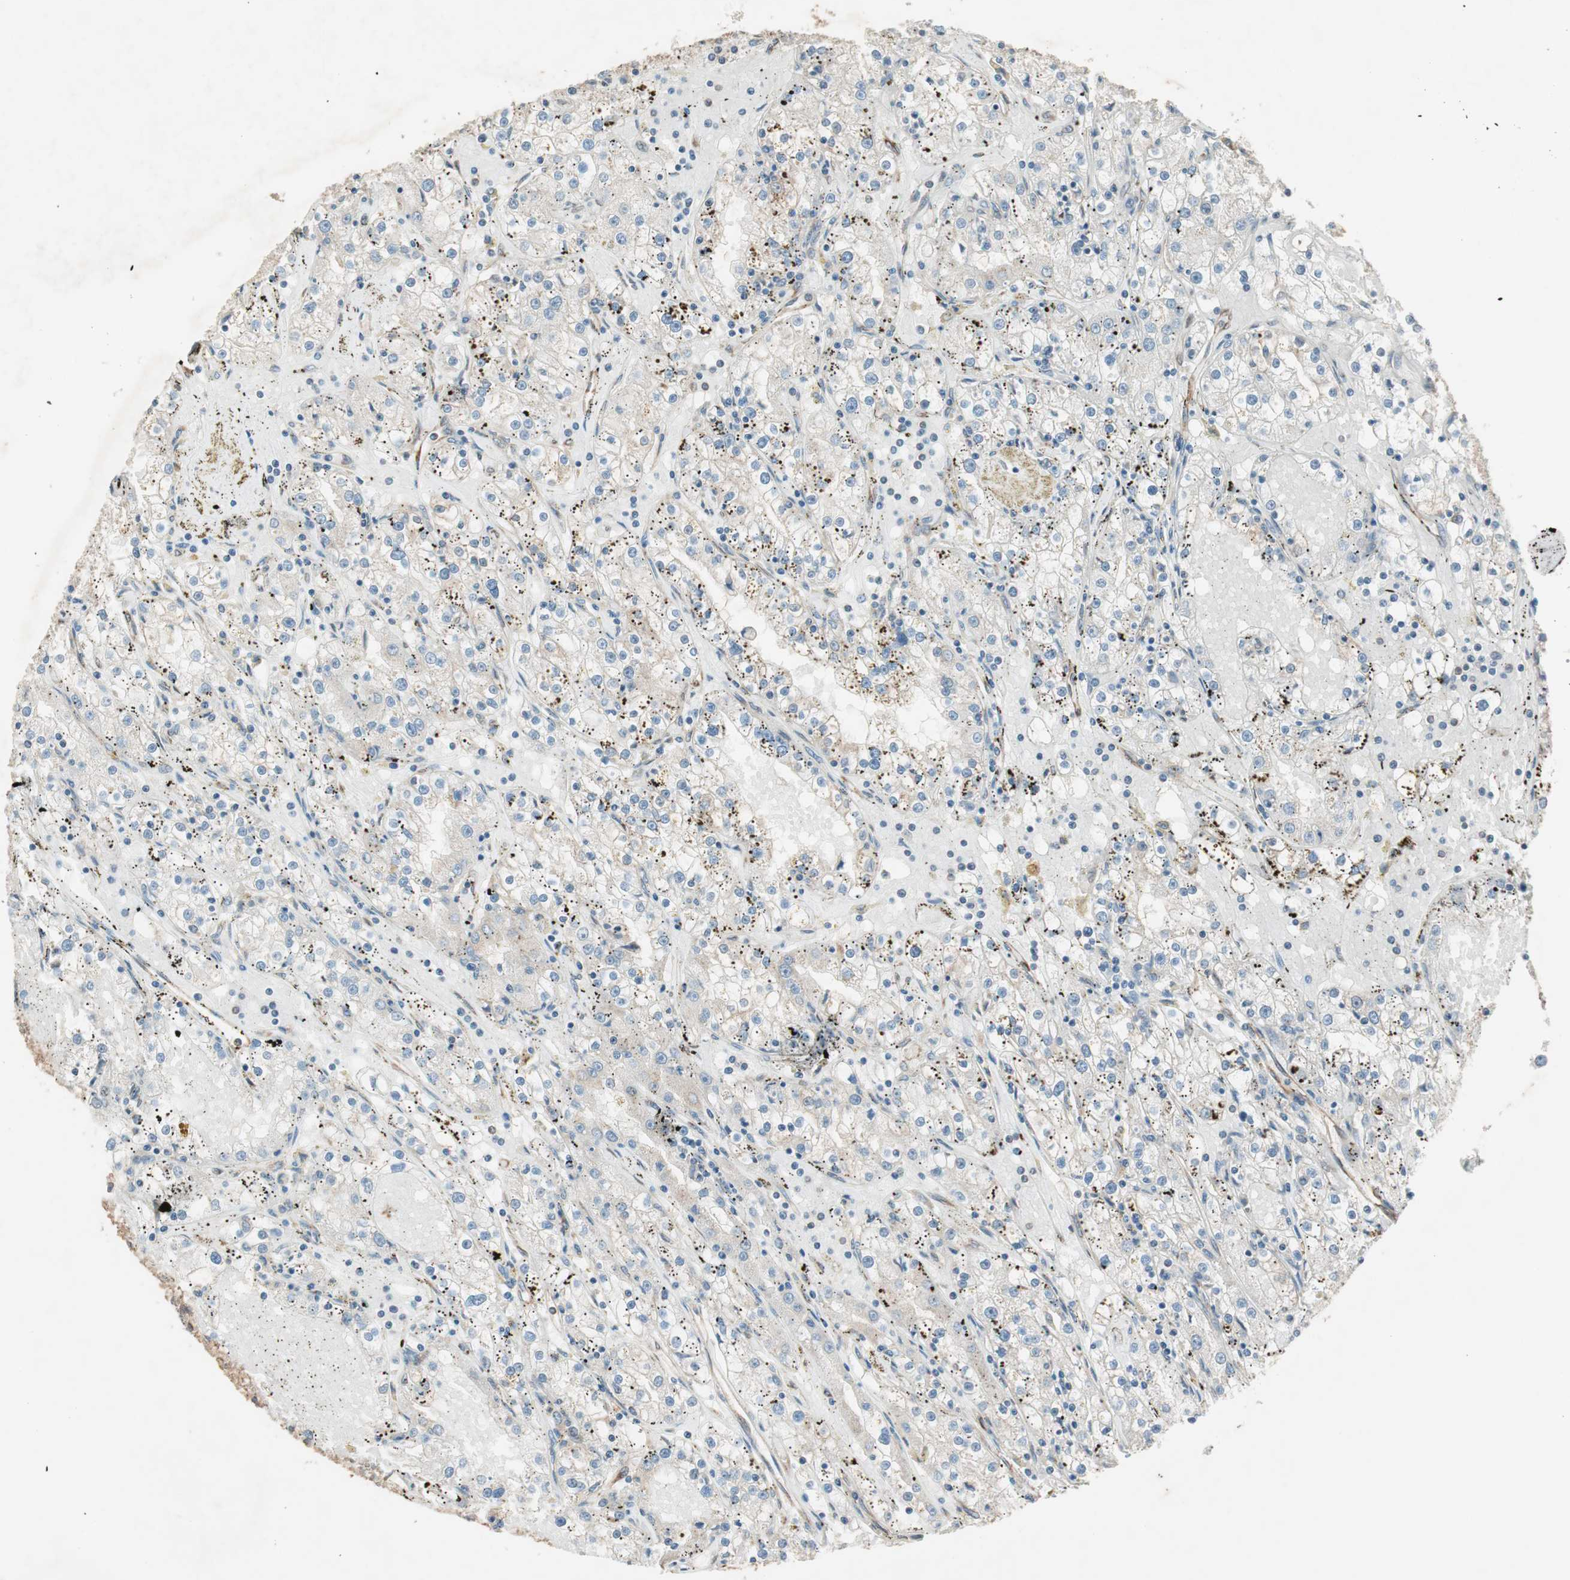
{"staining": {"intensity": "weak", "quantity": "25%-75%", "location": "cytoplasmic/membranous"}, "tissue": "renal cancer", "cell_type": "Tumor cells", "image_type": "cancer", "snomed": [{"axis": "morphology", "description": "Adenocarcinoma, NOS"}, {"axis": "topography", "description": "Kidney"}], "caption": "Human renal adenocarcinoma stained with a protein marker demonstrates weak staining in tumor cells.", "gene": "CC2D1A", "patient": {"sex": "male", "age": 56}}